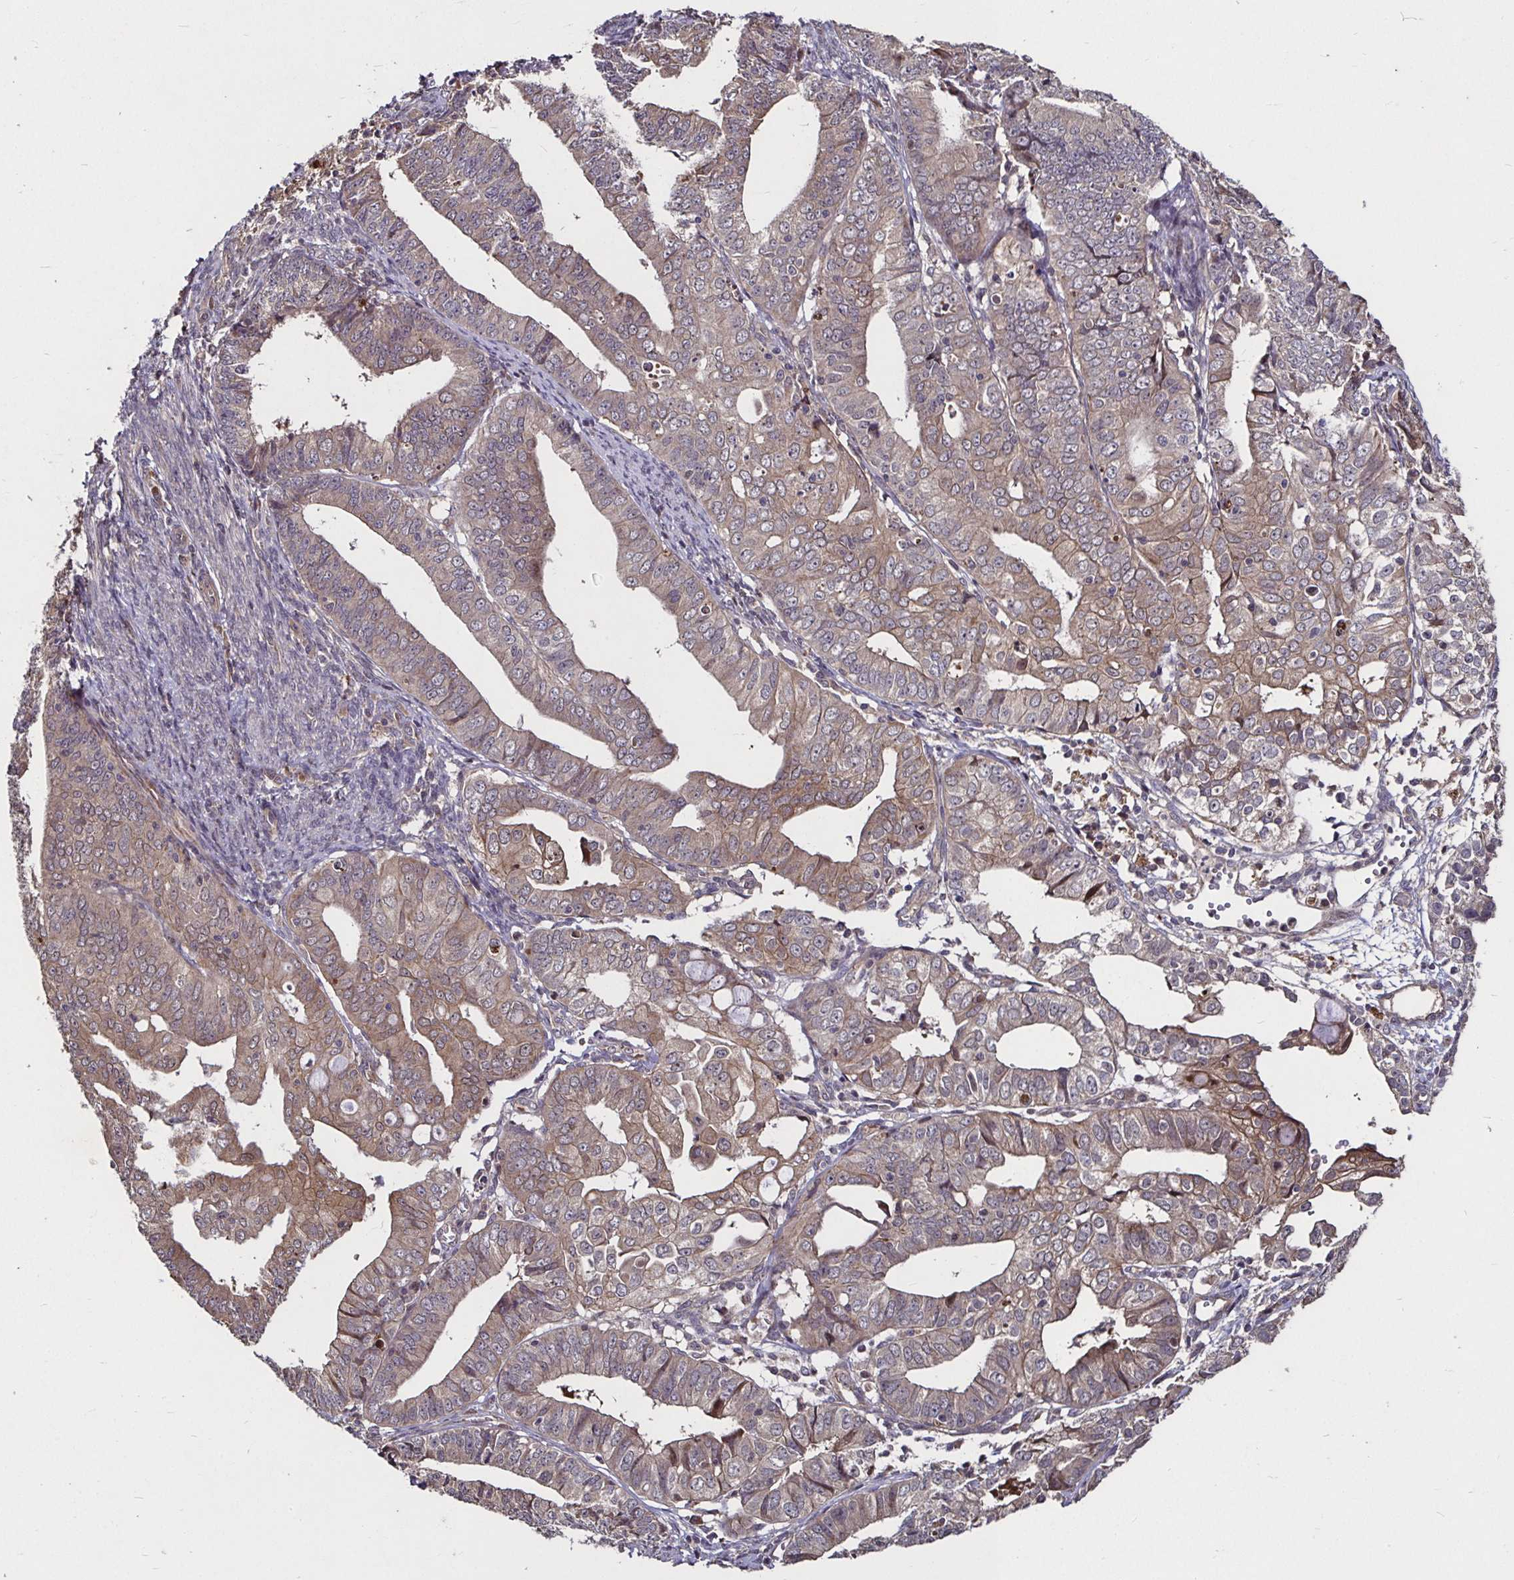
{"staining": {"intensity": "weak", "quantity": "25%-75%", "location": "cytoplasmic/membranous"}, "tissue": "endometrial cancer", "cell_type": "Tumor cells", "image_type": "cancer", "snomed": [{"axis": "morphology", "description": "Adenocarcinoma, NOS"}, {"axis": "topography", "description": "Endometrium"}], "caption": "This micrograph exhibits IHC staining of endometrial cancer, with low weak cytoplasmic/membranous positivity in about 25%-75% of tumor cells.", "gene": "SMYD3", "patient": {"sex": "female", "age": 56}}